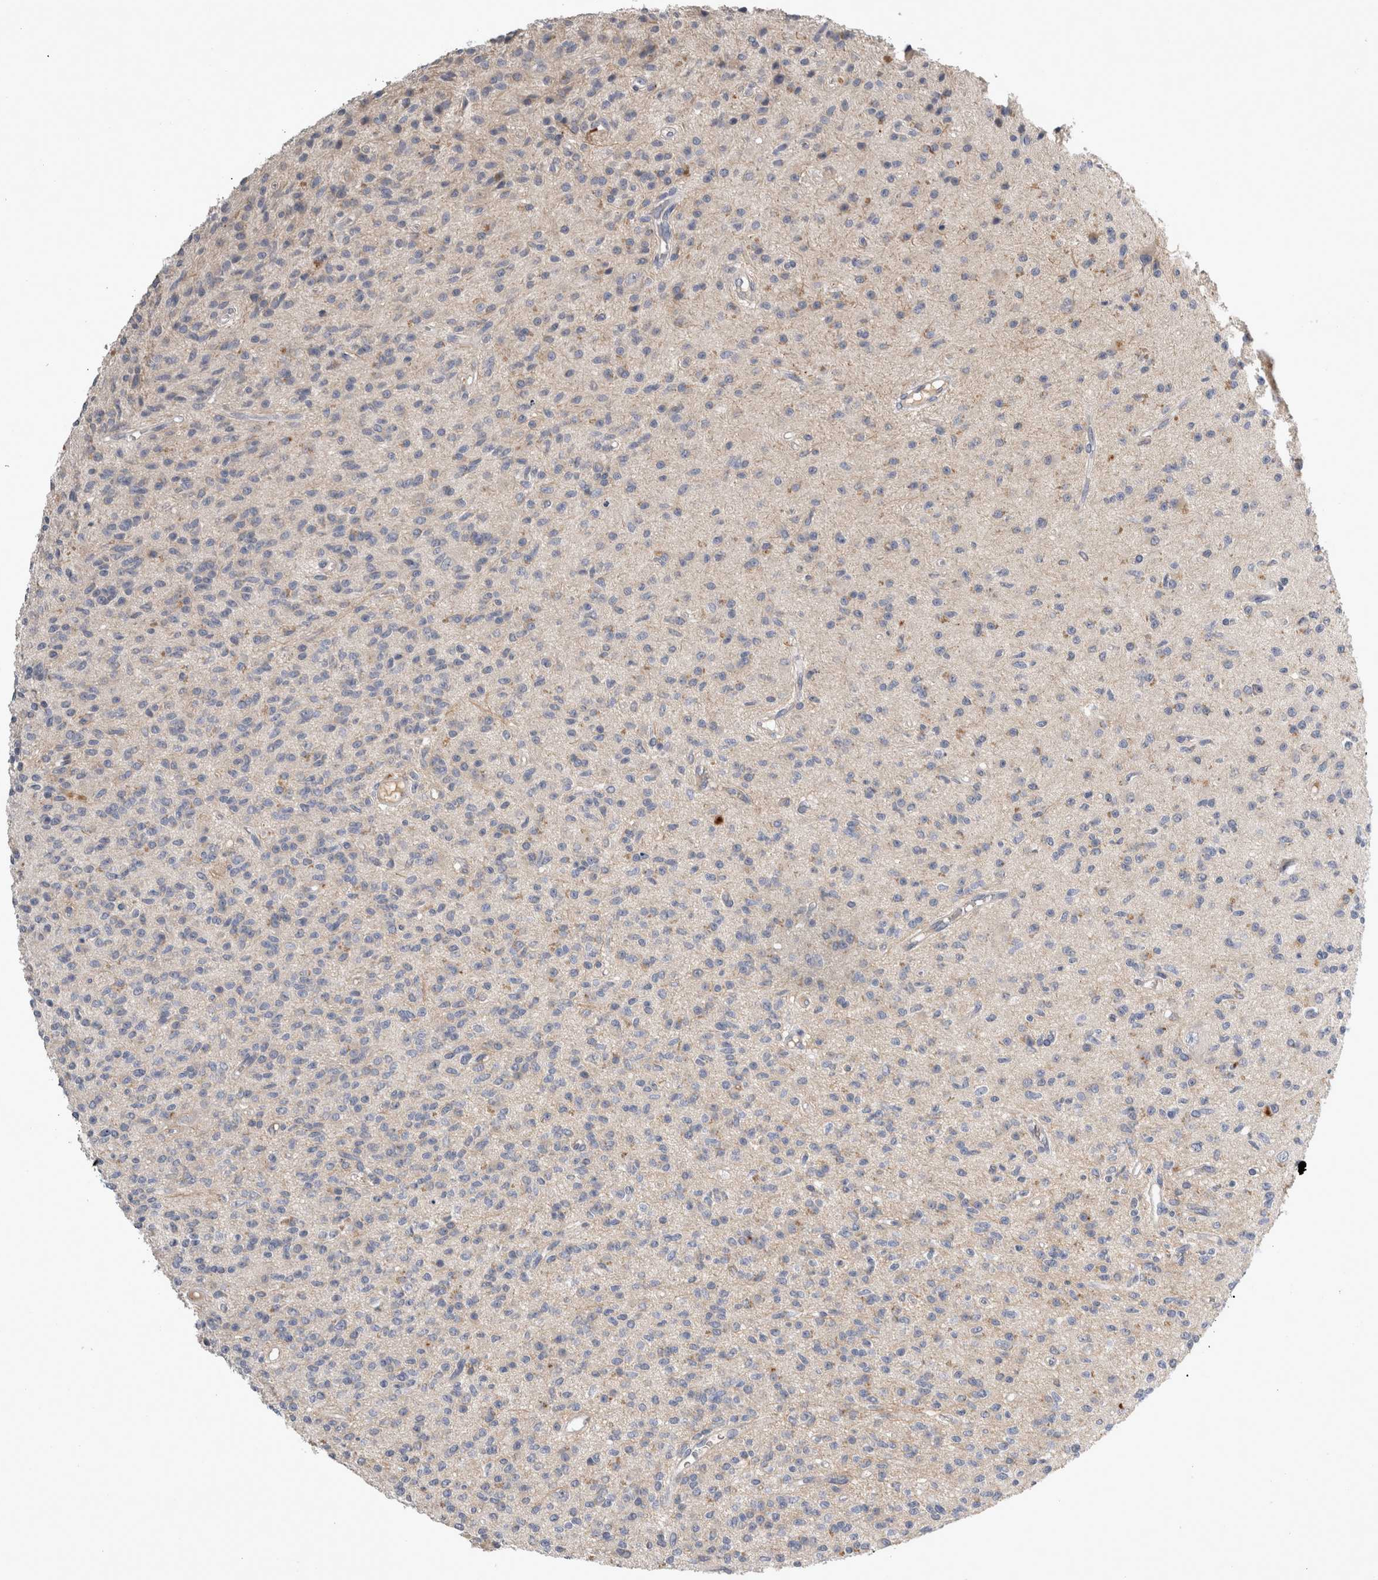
{"staining": {"intensity": "negative", "quantity": "none", "location": "none"}, "tissue": "glioma", "cell_type": "Tumor cells", "image_type": "cancer", "snomed": [{"axis": "morphology", "description": "Glioma, malignant, High grade"}, {"axis": "topography", "description": "Brain"}], "caption": "This is a histopathology image of immunohistochemistry (IHC) staining of malignant glioma (high-grade), which shows no expression in tumor cells. The staining was performed using DAB (3,3'-diaminobenzidine) to visualize the protein expression in brown, while the nuclei were stained in blue with hematoxylin (Magnification: 20x).", "gene": "SLC22A11", "patient": {"sex": "male", "age": 34}}